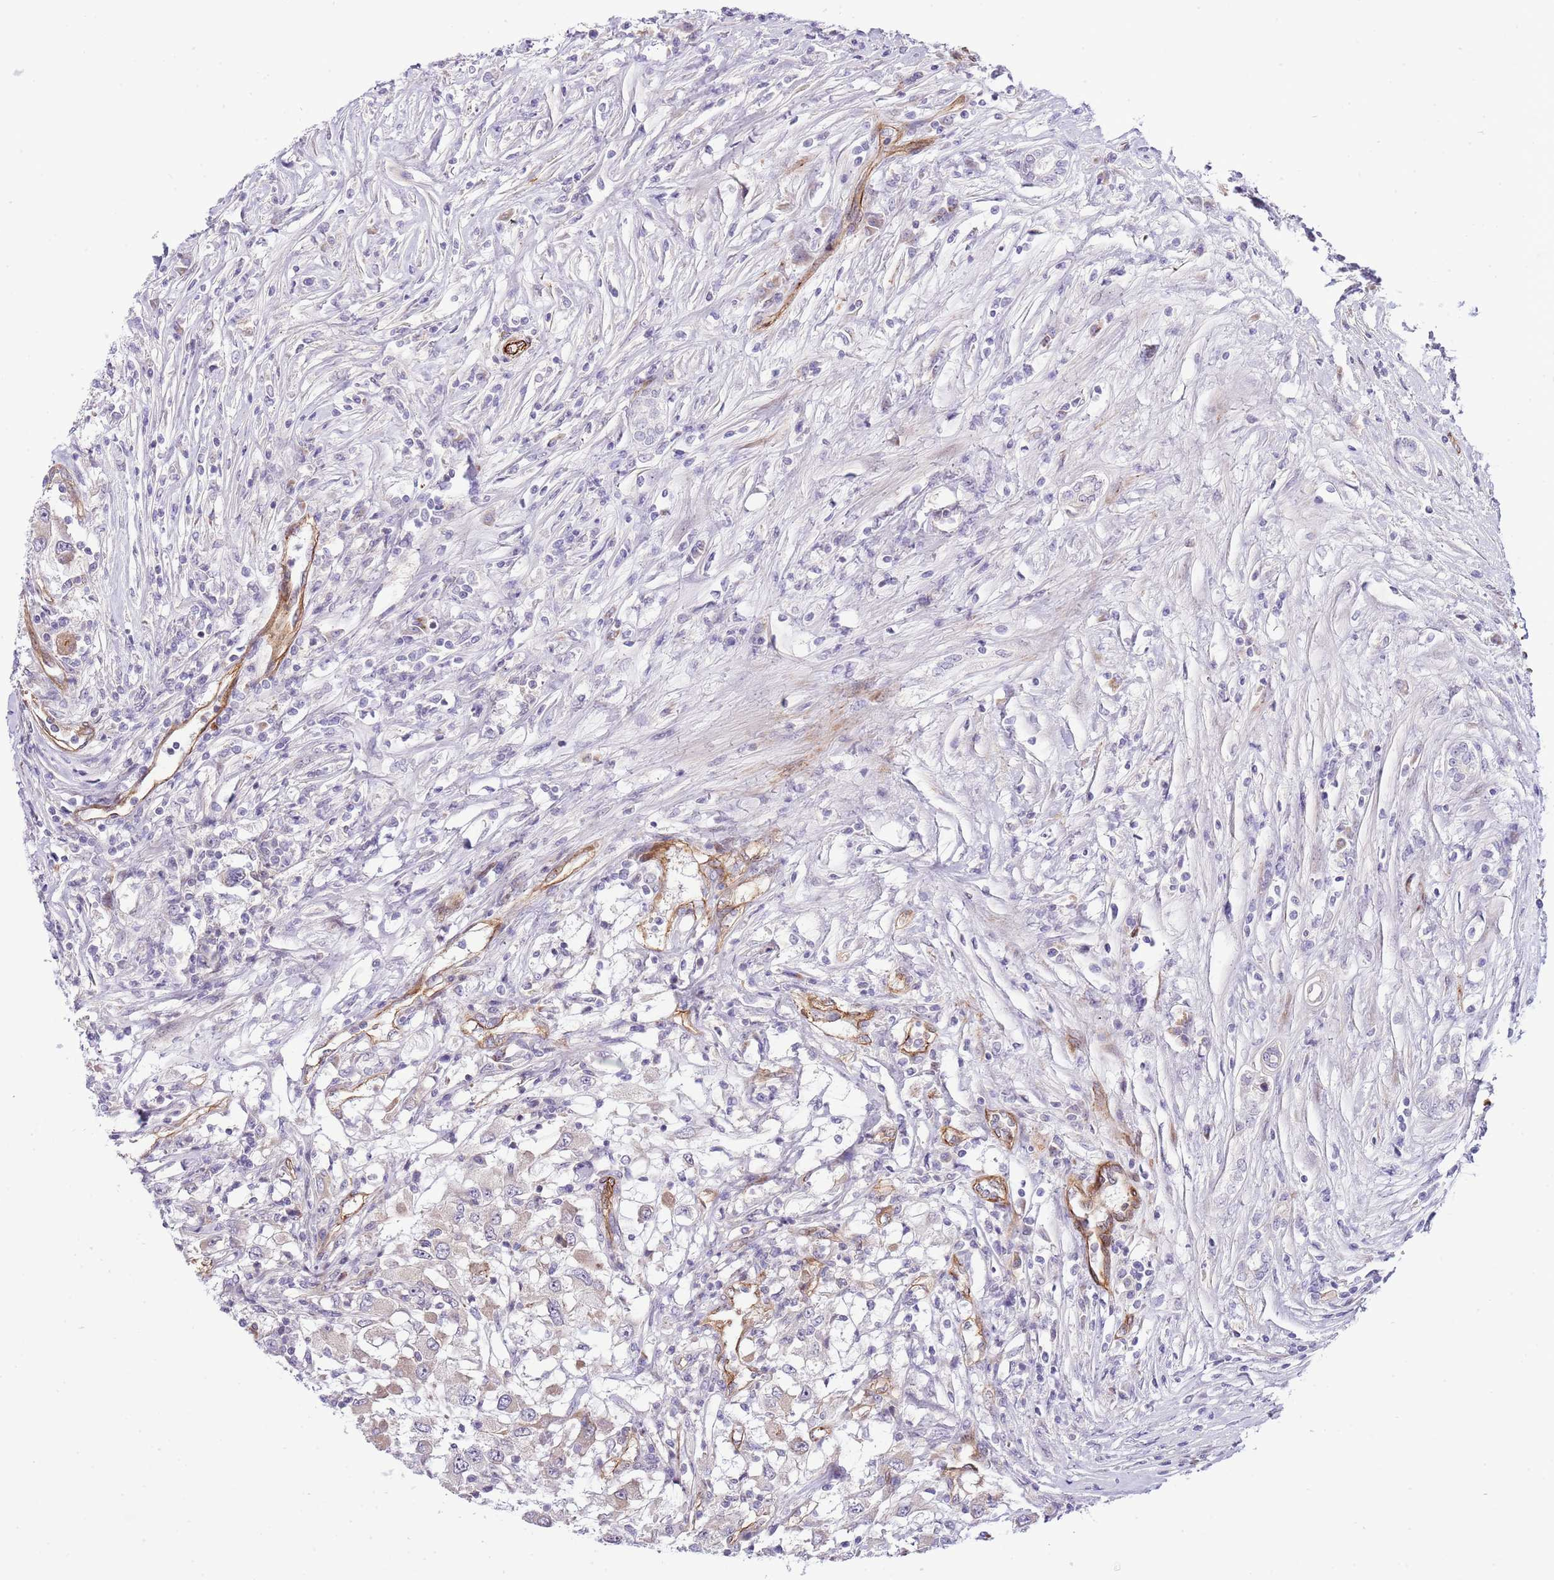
{"staining": {"intensity": "moderate", "quantity": "25%-75%", "location": "cytoplasmic/membranous"}, "tissue": "renal cancer", "cell_type": "Tumor cells", "image_type": "cancer", "snomed": [{"axis": "morphology", "description": "Adenocarcinoma, NOS"}, {"axis": "topography", "description": "Kidney"}], "caption": "Human renal cancer stained with a brown dye displays moderate cytoplasmic/membranous positive expression in approximately 25%-75% of tumor cells.", "gene": "NEK3", "patient": {"sex": "female", "age": 67}}